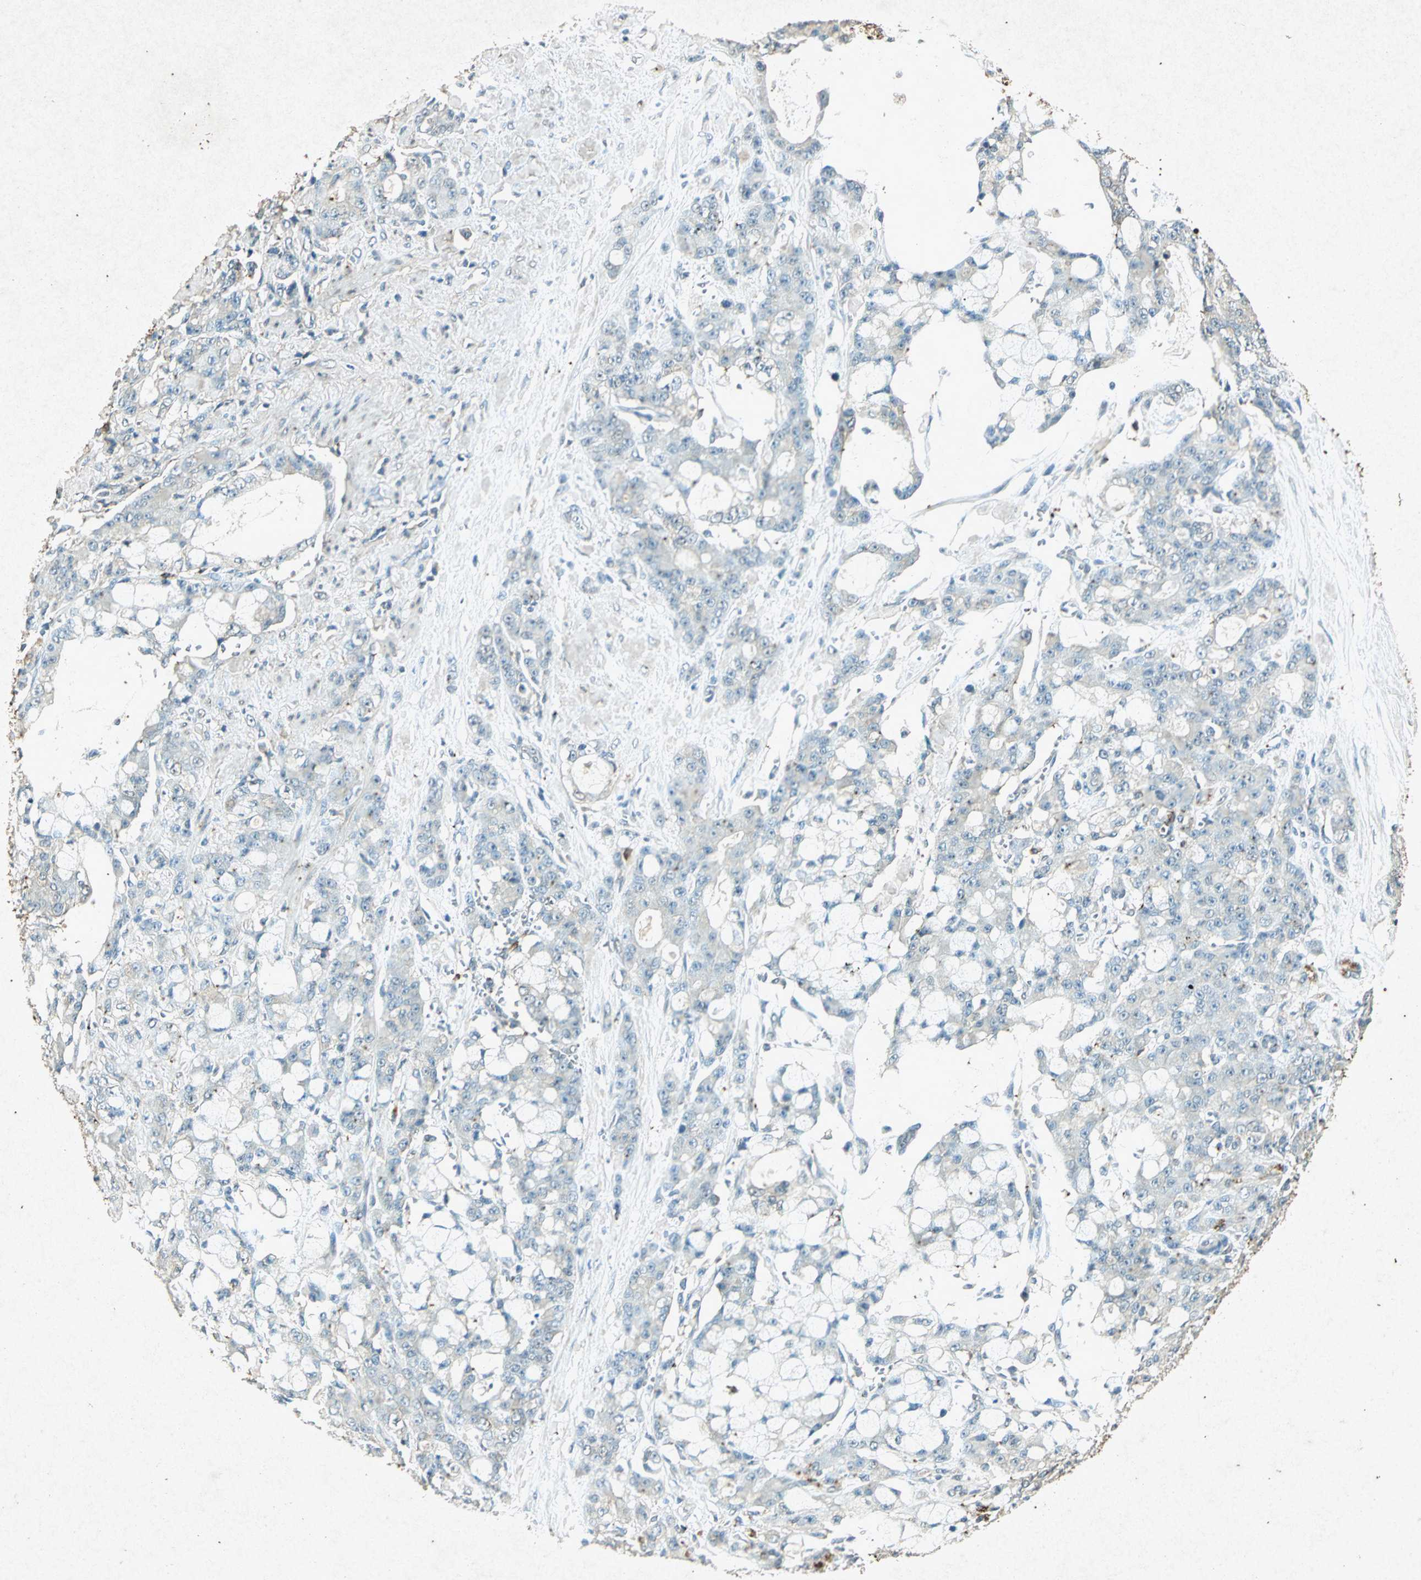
{"staining": {"intensity": "moderate", "quantity": "<25%", "location": "cytoplasmic/membranous"}, "tissue": "pancreatic cancer", "cell_type": "Tumor cells", "image_type": "cancer", "snomed": [{"axis": "morphology", "description": "Adenocarcinoma, NOS"}, {"axis": "topography", "description": "Pancreas"}], "caption": "Immunohistochemistry (IHC) micrograph of adenocarcinoma (pancreatic) stained for a protein (brown), which shows low levels of moderate cytoplasmic/membranous expression in approximately <25% of tumor cells.", "gene": "PSEN1", "patient": {"sex": "female", "age": 73}}